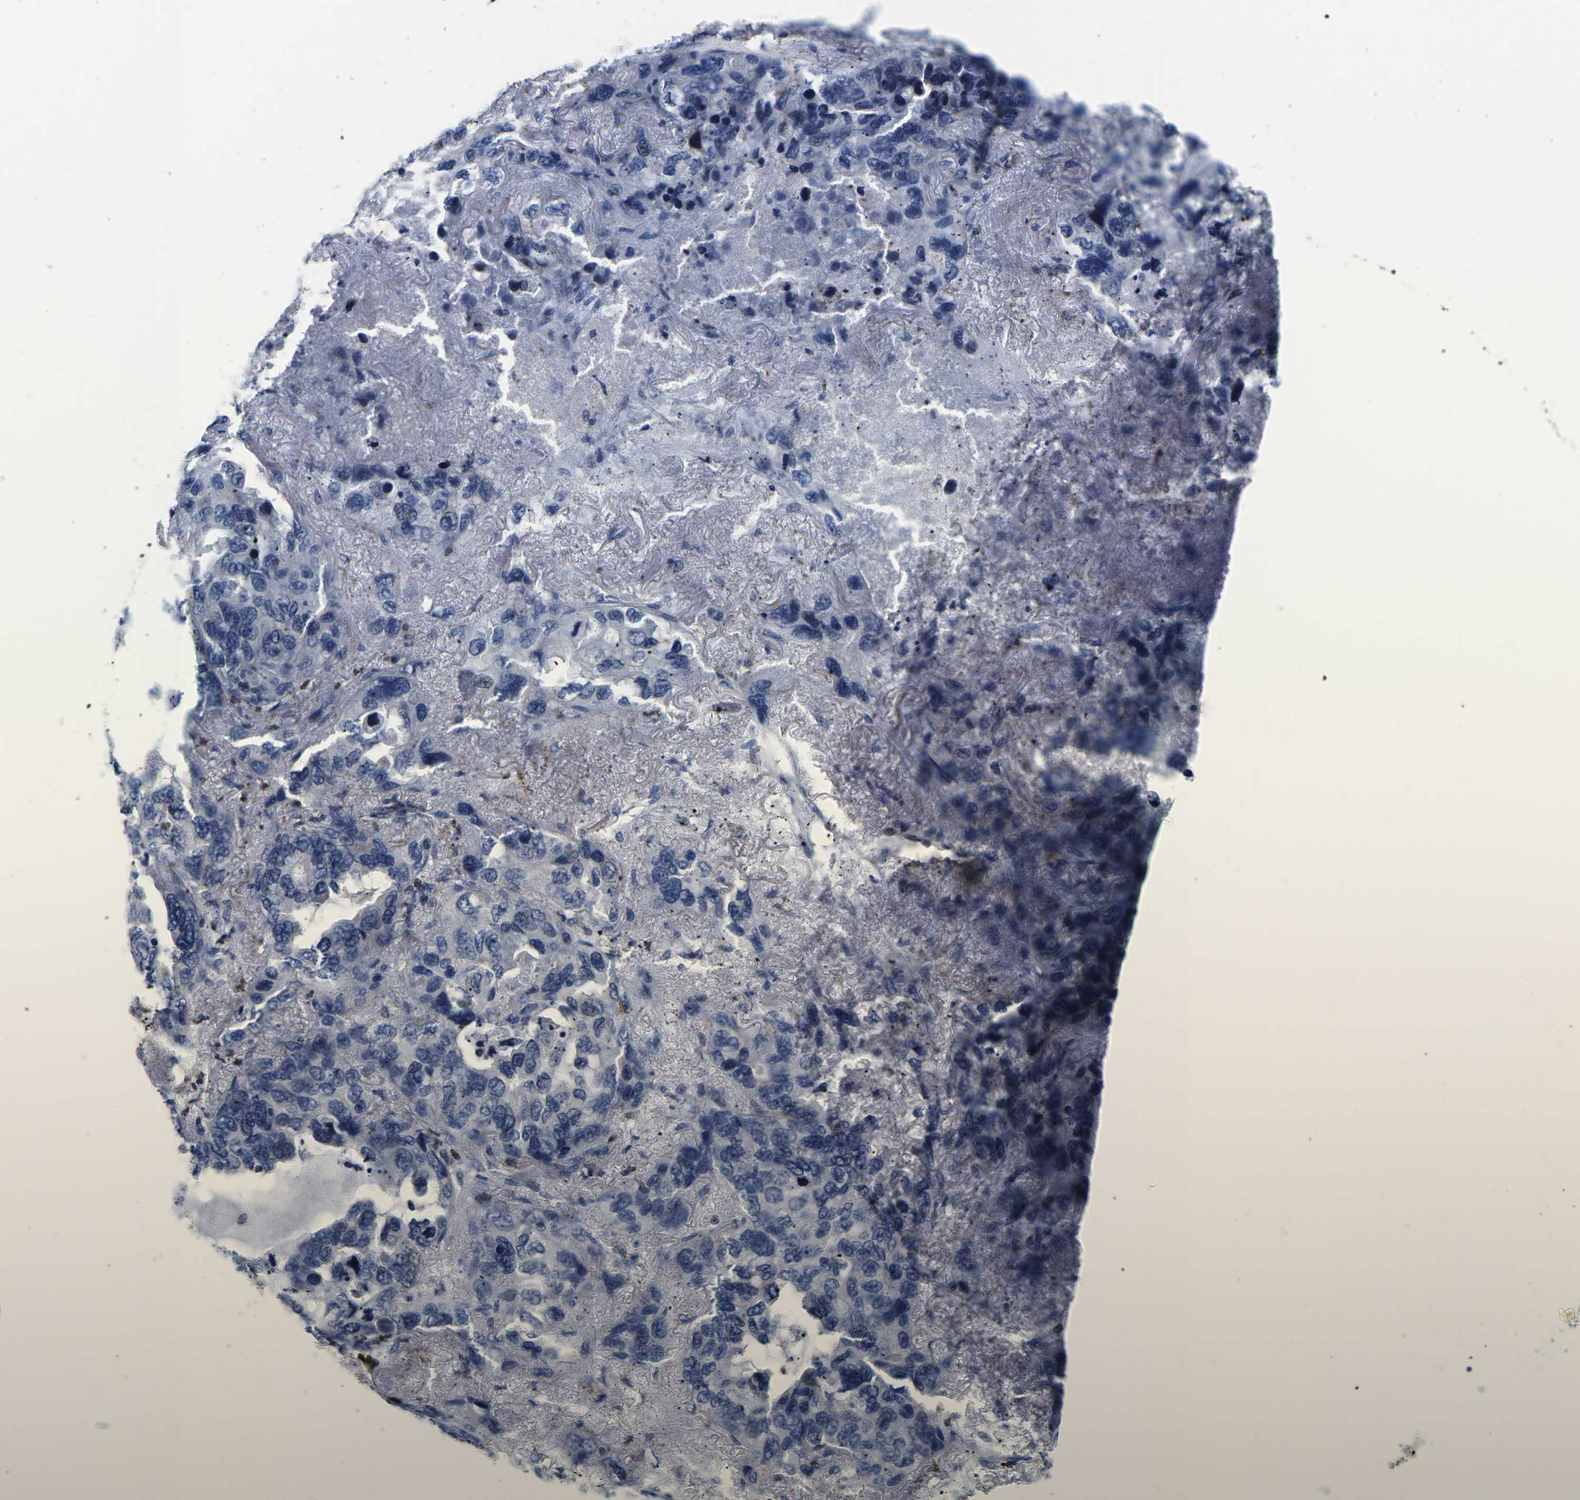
{"staining": {"intensity": "negative", "quantity": "none", "location": "none"}, "tissue": "lung cancer", "cell_type": "Tumor cells", "image_type": "cancer", "snomed": [{"axis": "morphology", "description": "Squamous cell carcinoma, NOS"}, {"axis": "topography", "description": "Lung"}], "caption": "This is a micrograph of immunohistochemistry (IHC) staining of lung cancer, which shows no positivity in tumor cells.", "gene": "CTSW", "patient": {"sex": "female", "age": 73}}